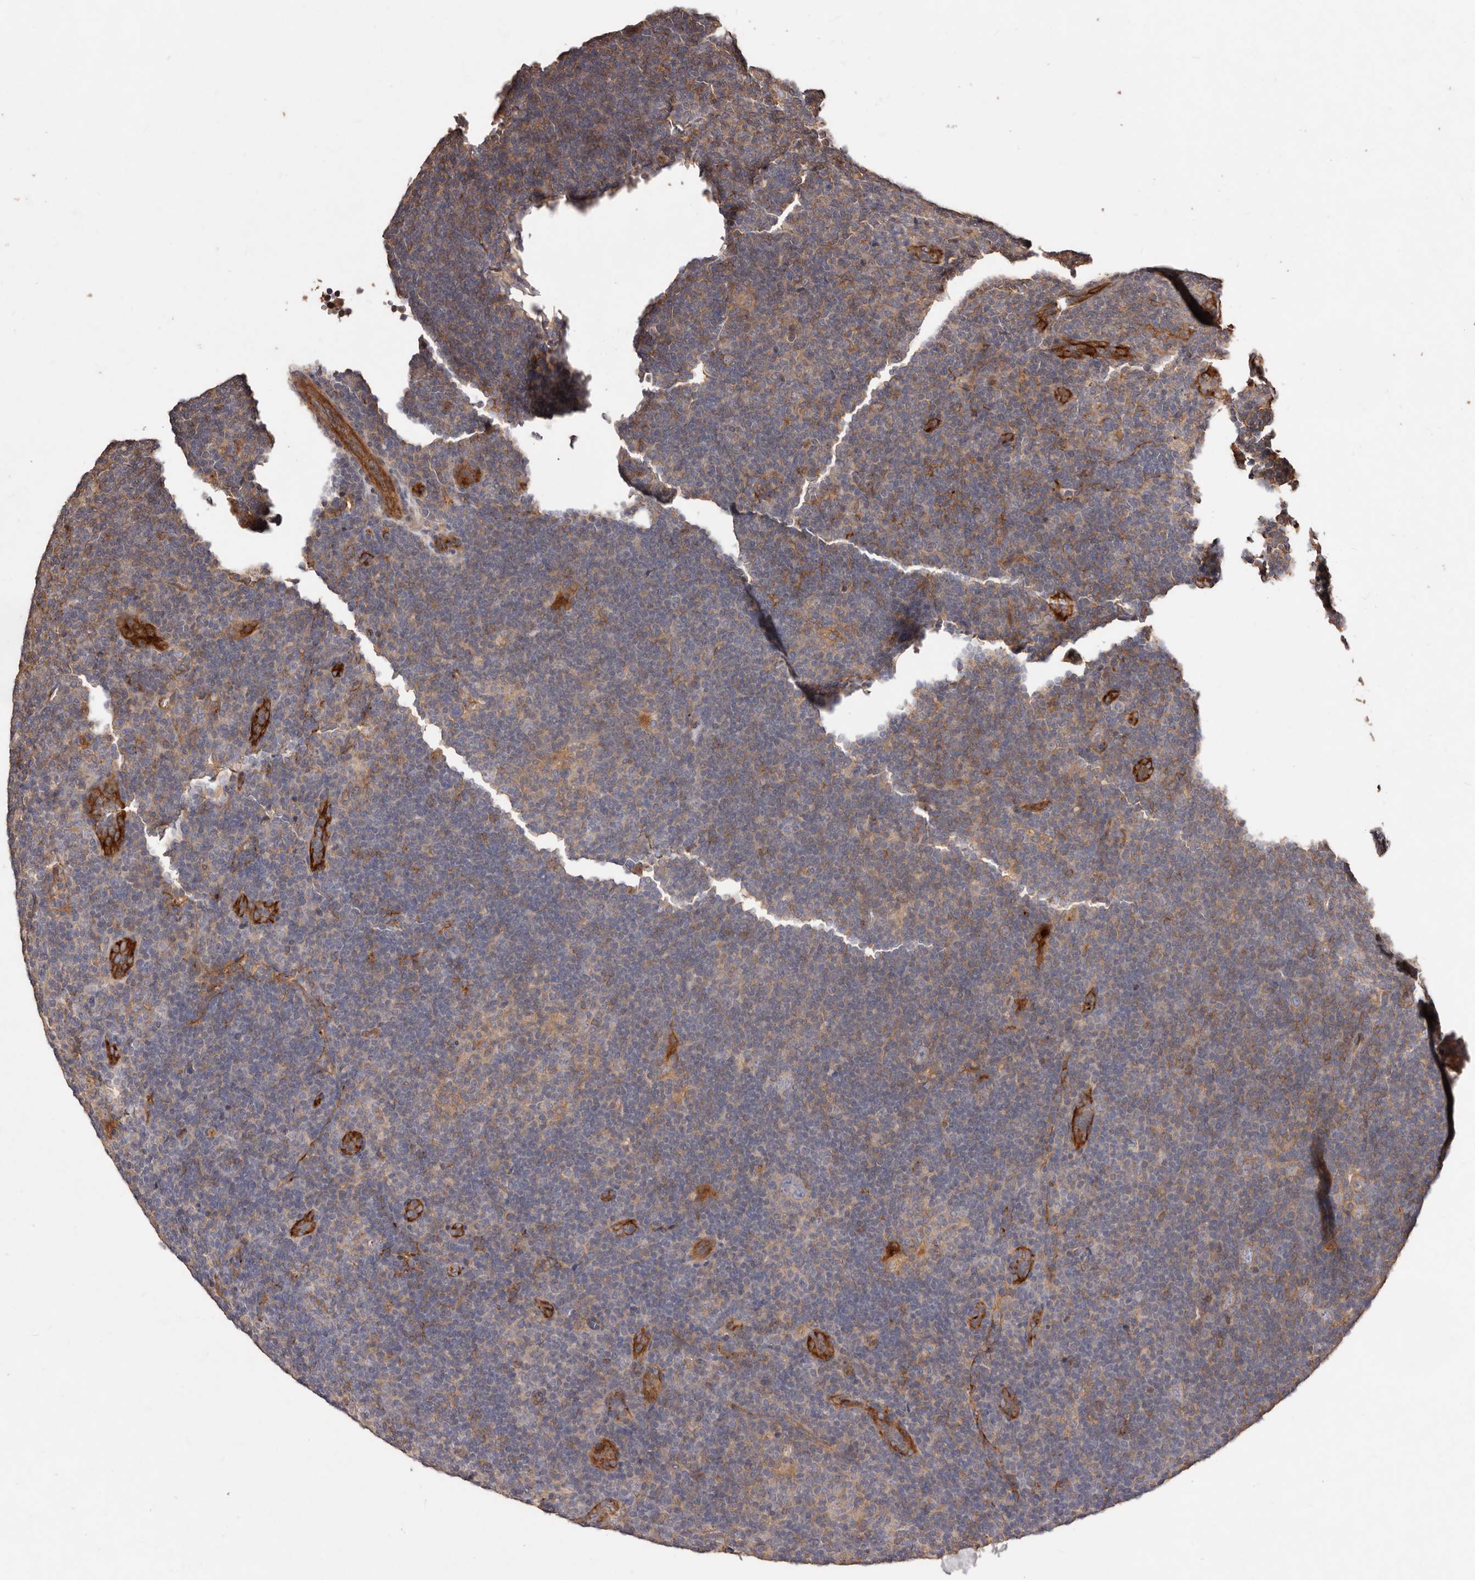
{"staining": {"intensity": "negative", "quantity": "none", "location": "none"}, "tissue": "lymphoma", "cell_type": "Tumor cells", "image_type": "cancer", "snomed": [{"axis": "morphology", "description": "Hodgkin's disease, NOS"}, {"axis": "topography", "description": "Lymph node"}], "caption": "High power microscopy photomicrograph of an immunohistochemistry (IHC) histopathology image of Hodgkin's disease, revealing no significant staining in tumor cells. (Brightfield microscopy of DAB immunohistochemistry at high magnification).", "gene": "CCL14", "patient": {"sex": "female", "age": 57}}